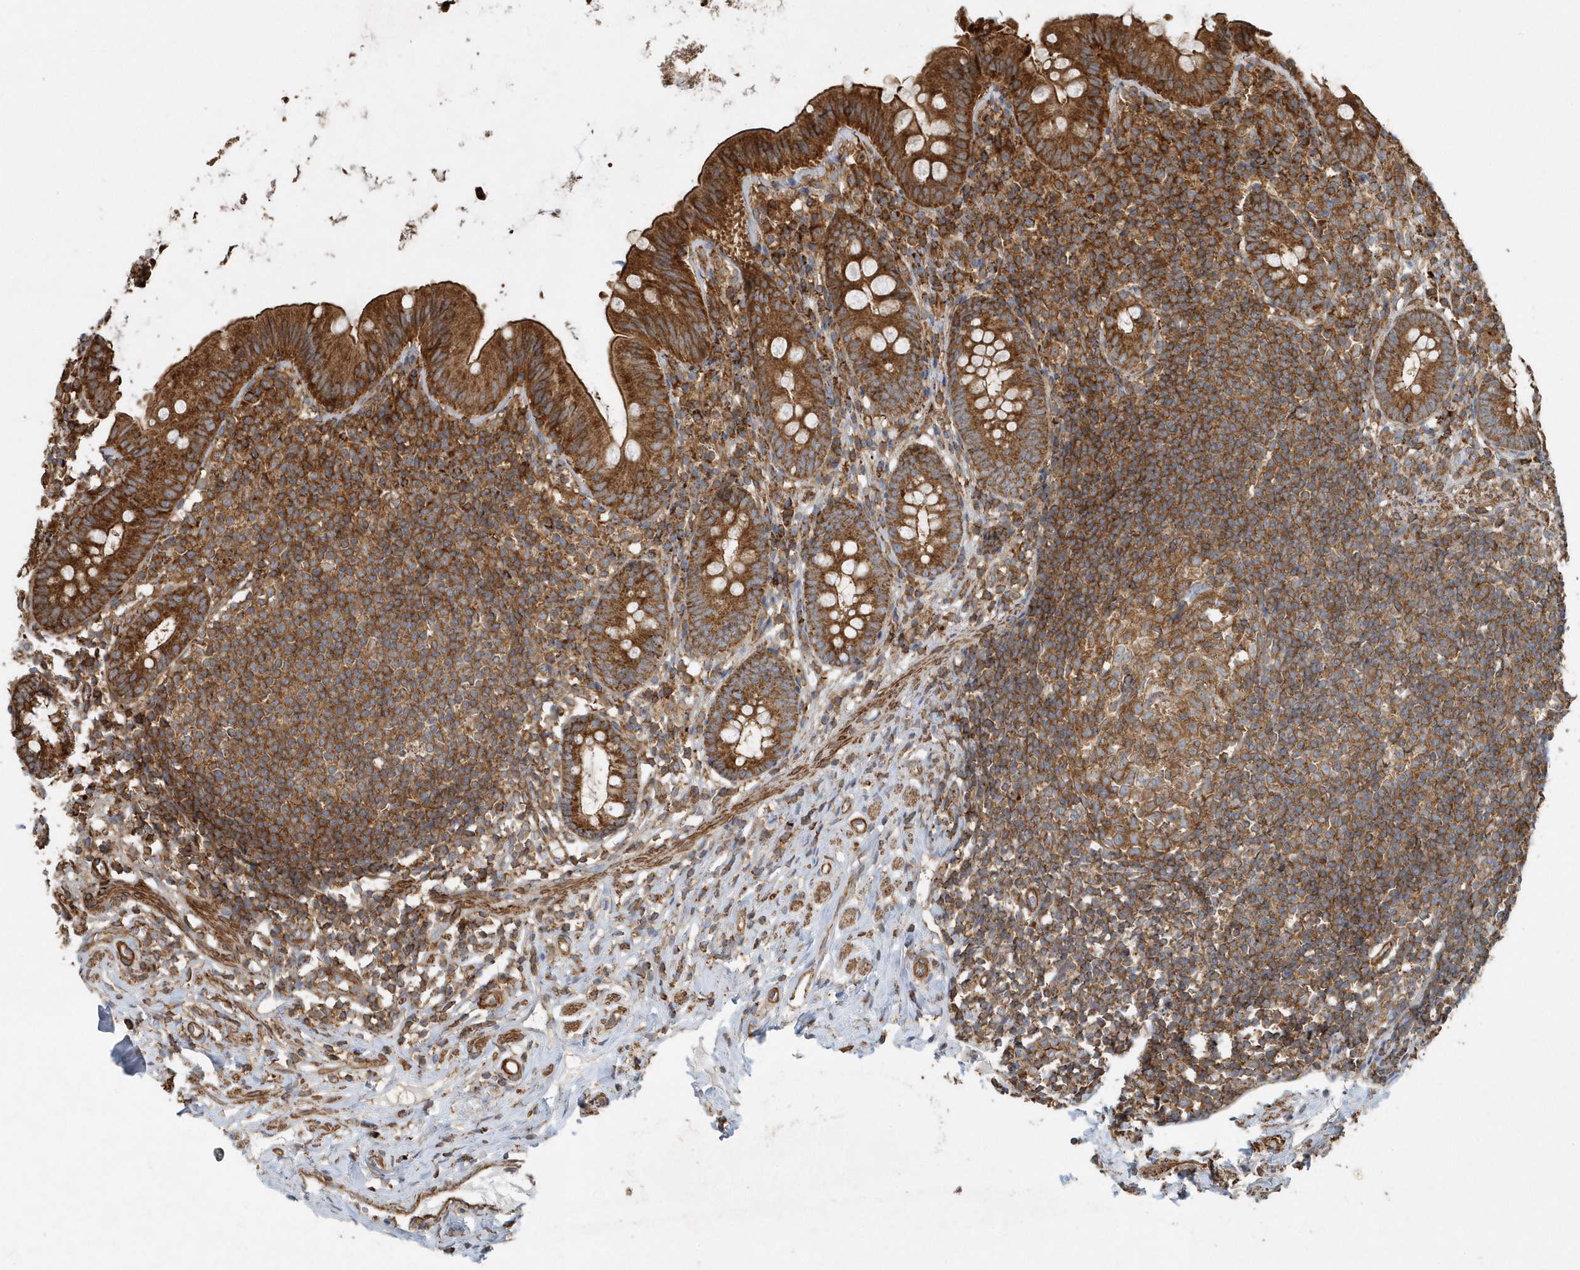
{"staining": {"intensity": "strong", "quantity": ">75%", "location": "cytoplasmic/membranous"}, "tissue": "appendix", "cell_type": "Glandular cells", "image_type": "normal", "snomed": [{"axis": "morphology", "description": "Normal tissue, NOS"}, {"axis": "topography", "description": "Appendix"}], "caption": "Normal appendix displays strong cytoplasmic/membranous expression in about >75% of glandular cells, visualized by immunohistochemistry.", "gene": "MMUT", "patient": {"sex": "male", "age": 52}}